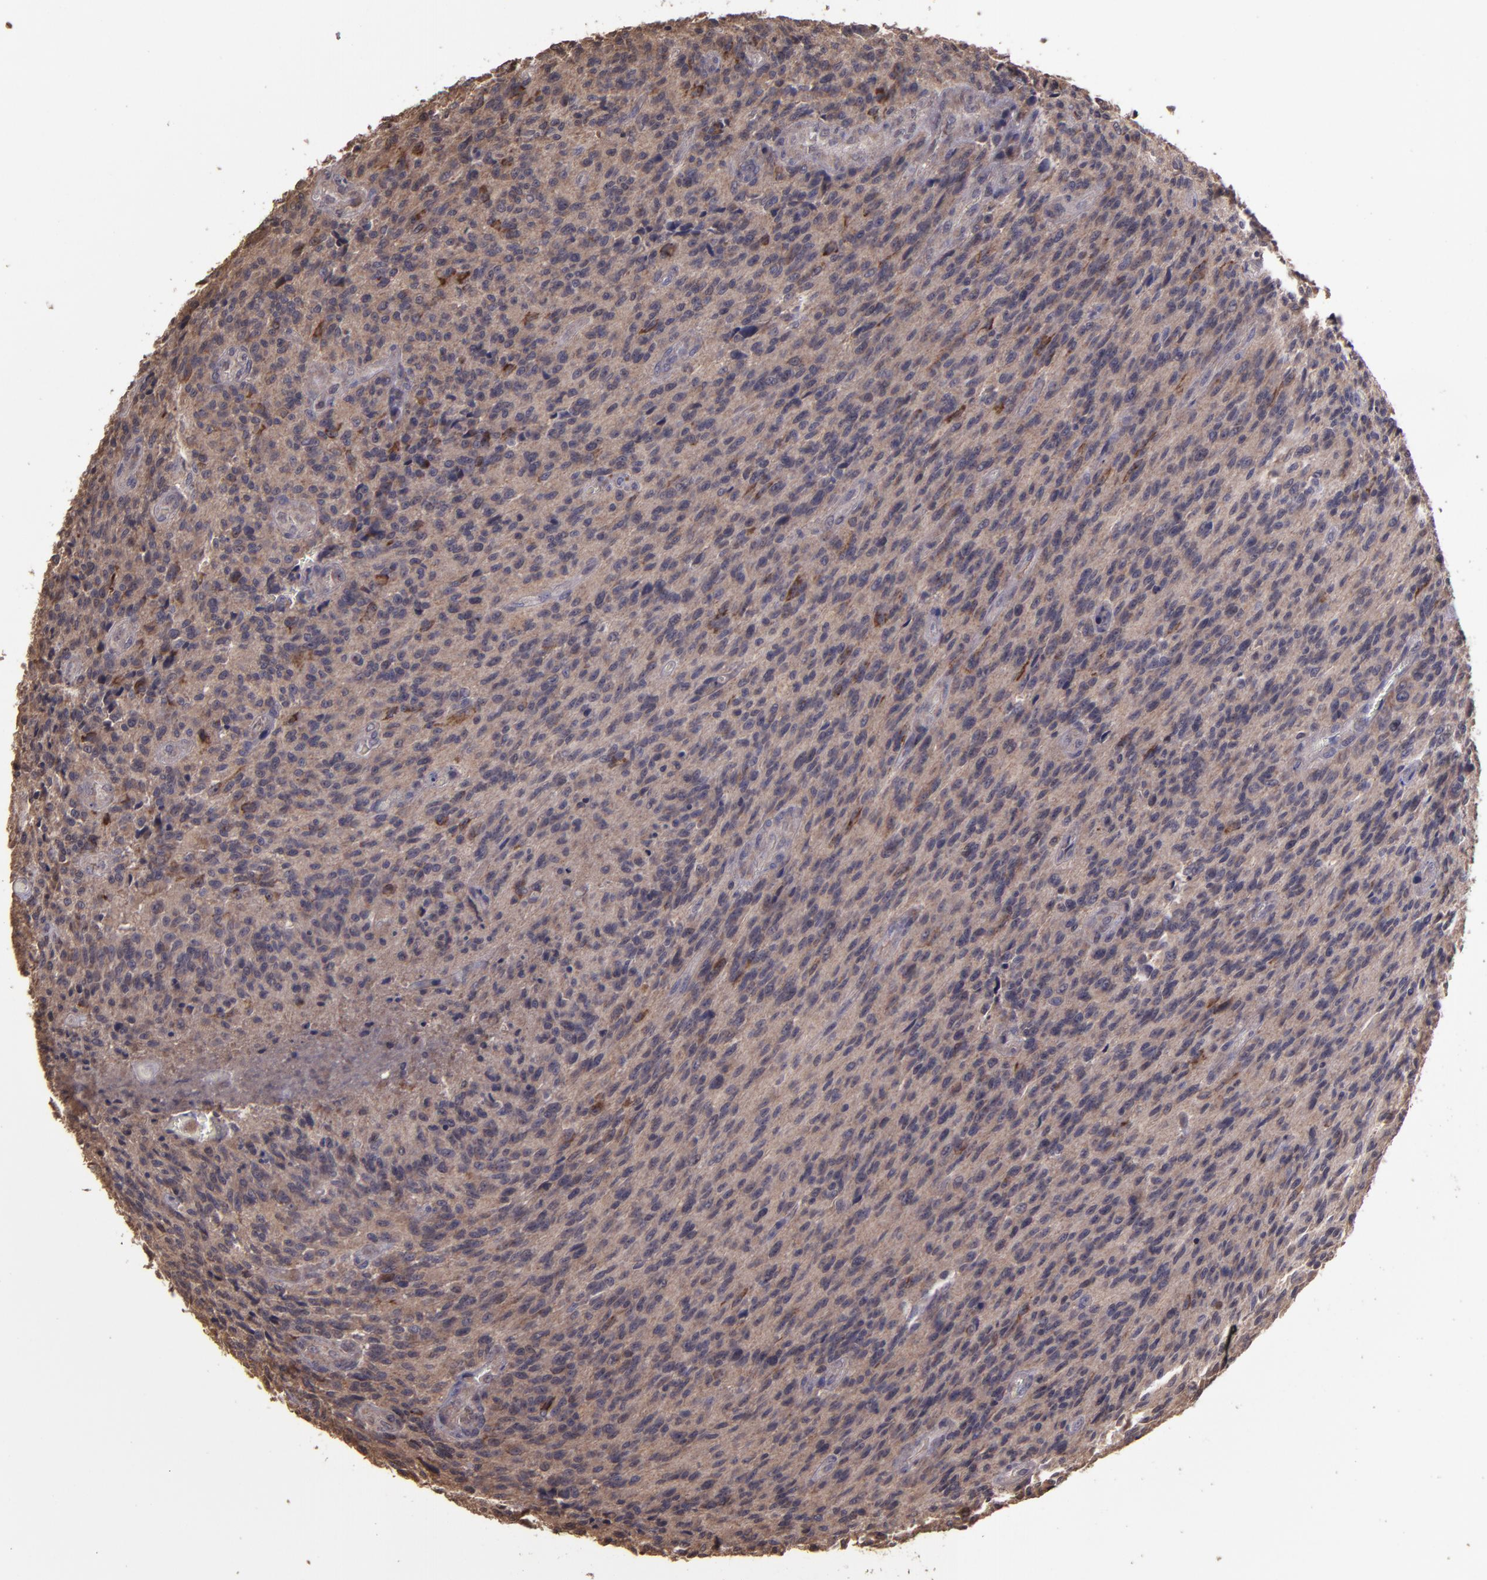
{"staining": {"intensity": "moderate", "quantity": "25%-75%", "location": "cytoplasmic/membranous"}, "tissue": "glioma", "cell_type": "Tumor cells", "image_type": "cancer", "snomed": [{"axis": "morphology", "description": "Normal tissue, NOS"}, {"axis": "morphology", "description": "Glioma, malignant, High grade"}, {"axis": "topography", "description": "Cerebral cortex"}], "caption": "Glioma stained with a protein marker reveals moderate staining in tumor cells.", "gene": "SERPINF2", "patient": {"sex": "male", "age": 56}}